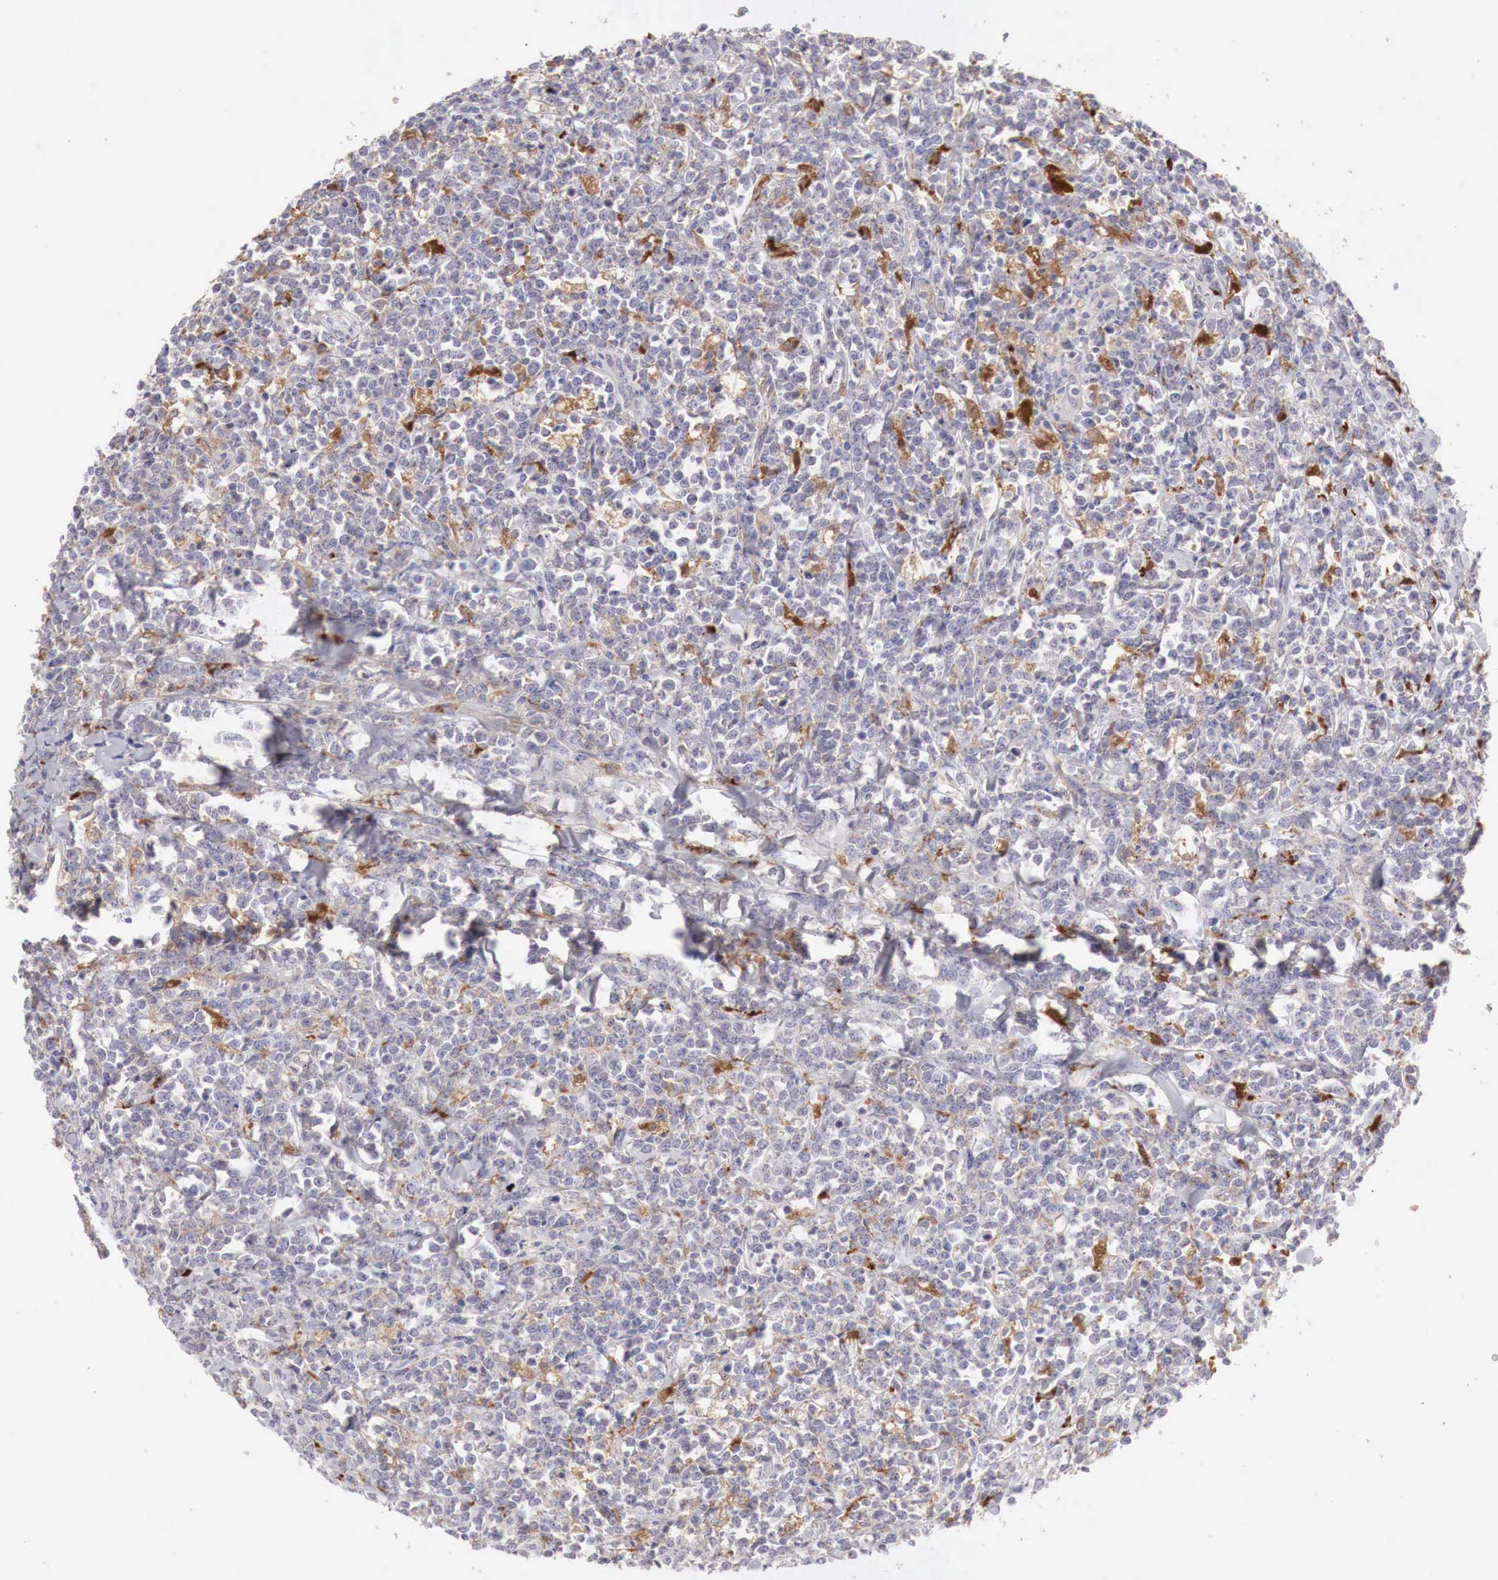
{"staining": {"intensity": "negative", "quantity": "none", "location": "none"}, "tissue": "lymphoma", "cell_type": "Tumor cells", "image_type": "cancer", "snomed": [{"axis": "morphology", "description": "Malignant lymphoma, non-Hodgkin's type, High grade"}, {"axis": "topography", "description": "Small intestine"}, {"axis": "topography", "description": "Colon"}], "caption": "Immunohistochemistry image of human lymphoma stained for a protein (brown), which reveals no positivity in tumor cells. (DAB (3,3'-diaminobenzidine) IHC, high magnification).", "gene": "GLA", "patient": {"sex": "male", "age": 8}}